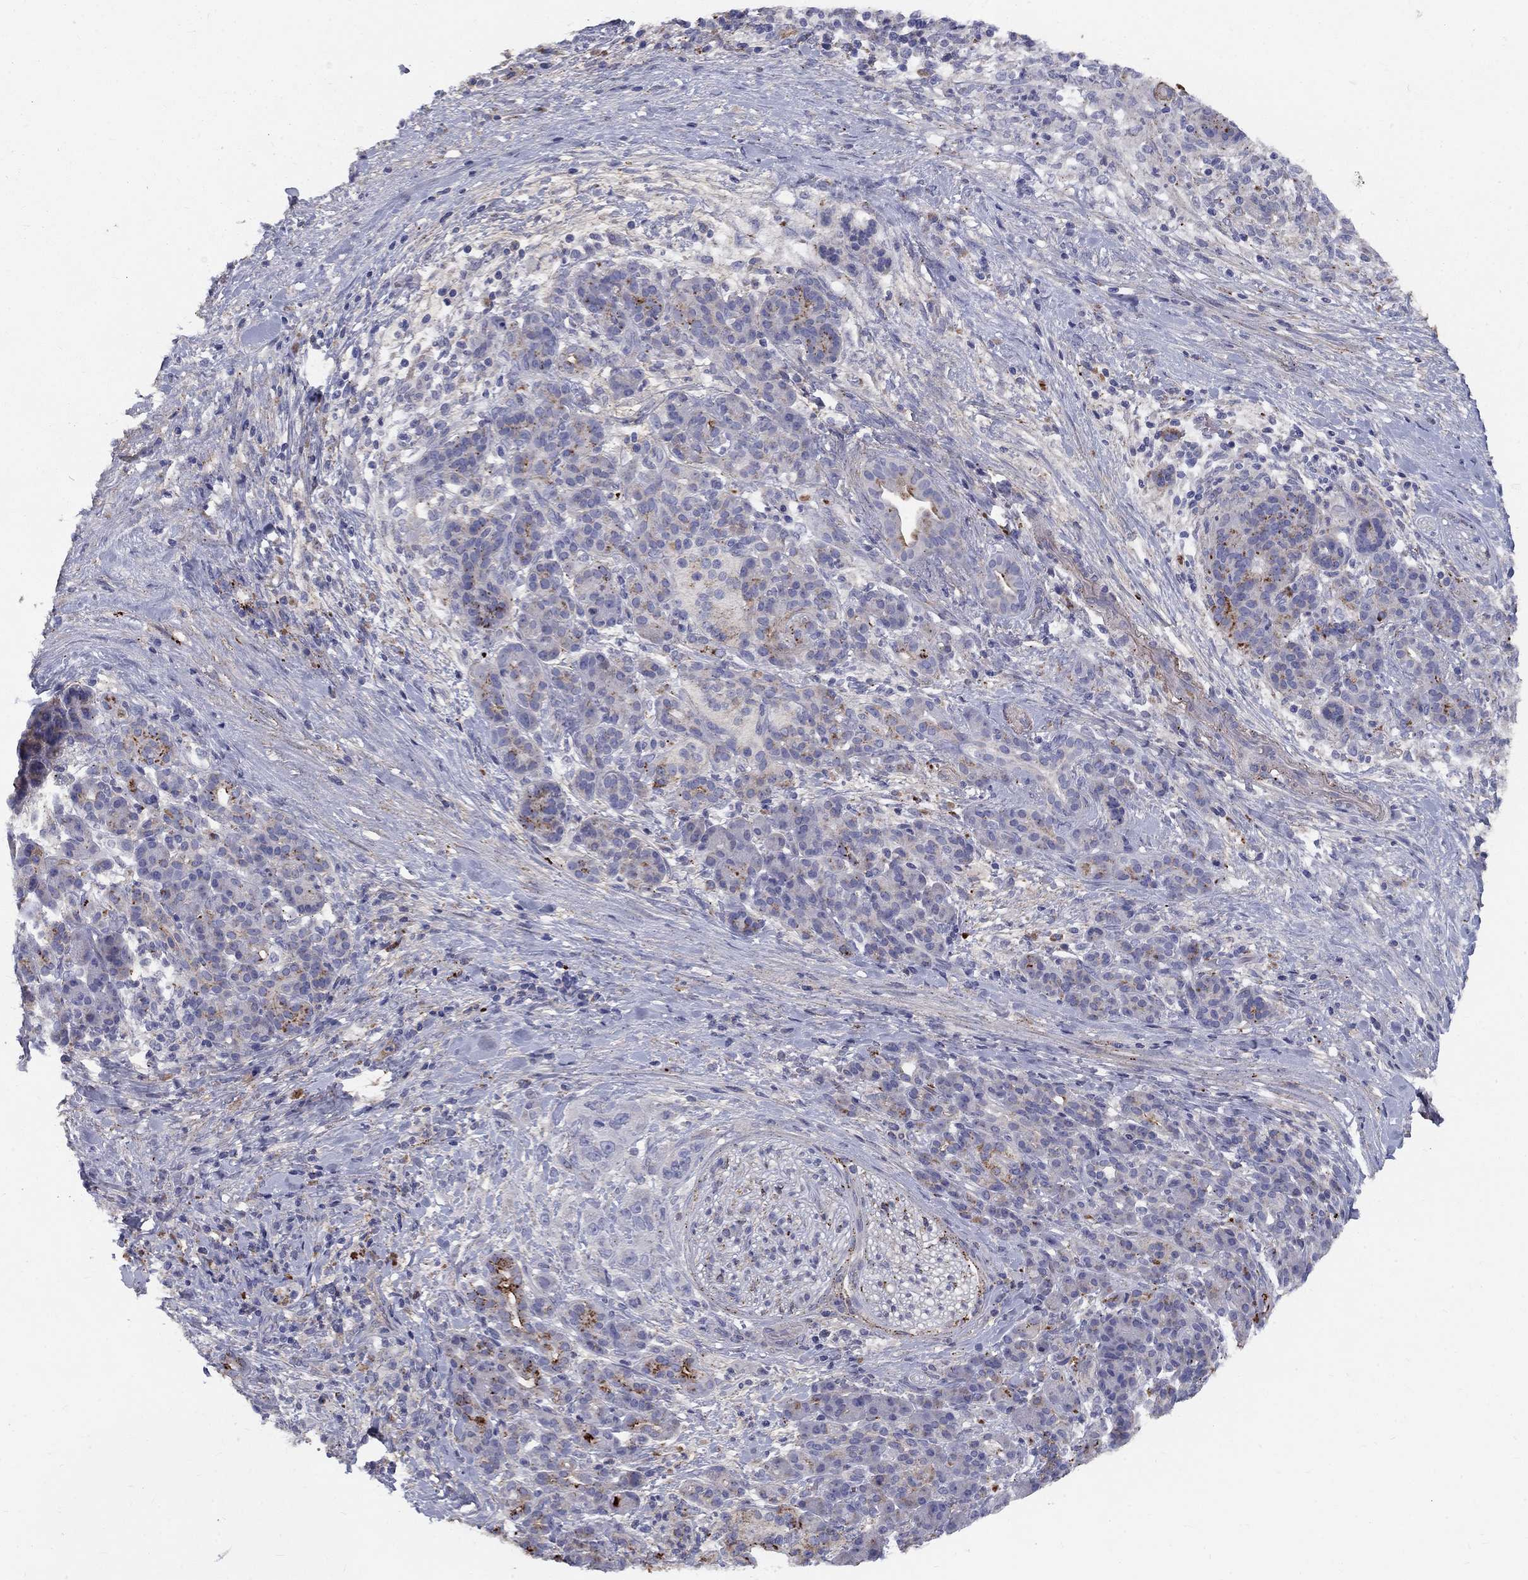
{"staining": {"intensity": "strong", "quantity": "<25%", "location": "cytoplasmic/membranous"}, "tissue": "pancreatic cancer", "cell_type": "Tumor cells", "image_type": "cancer", "snomed": [{"axis": "morphology", "description": "Adenocarcinoma, NOS"}, {"axis": "topography", "description": "Pancreas"}], "caption": "An image showing strong cytoplasmic/membranous staining in about <25% of tumor cells in pancreatic cancer (adenocarcinoma), as visualized by brown immunohistochemical staining.", "gene": "EPDR1", "patient": {"sex": "male", "age": 44}}